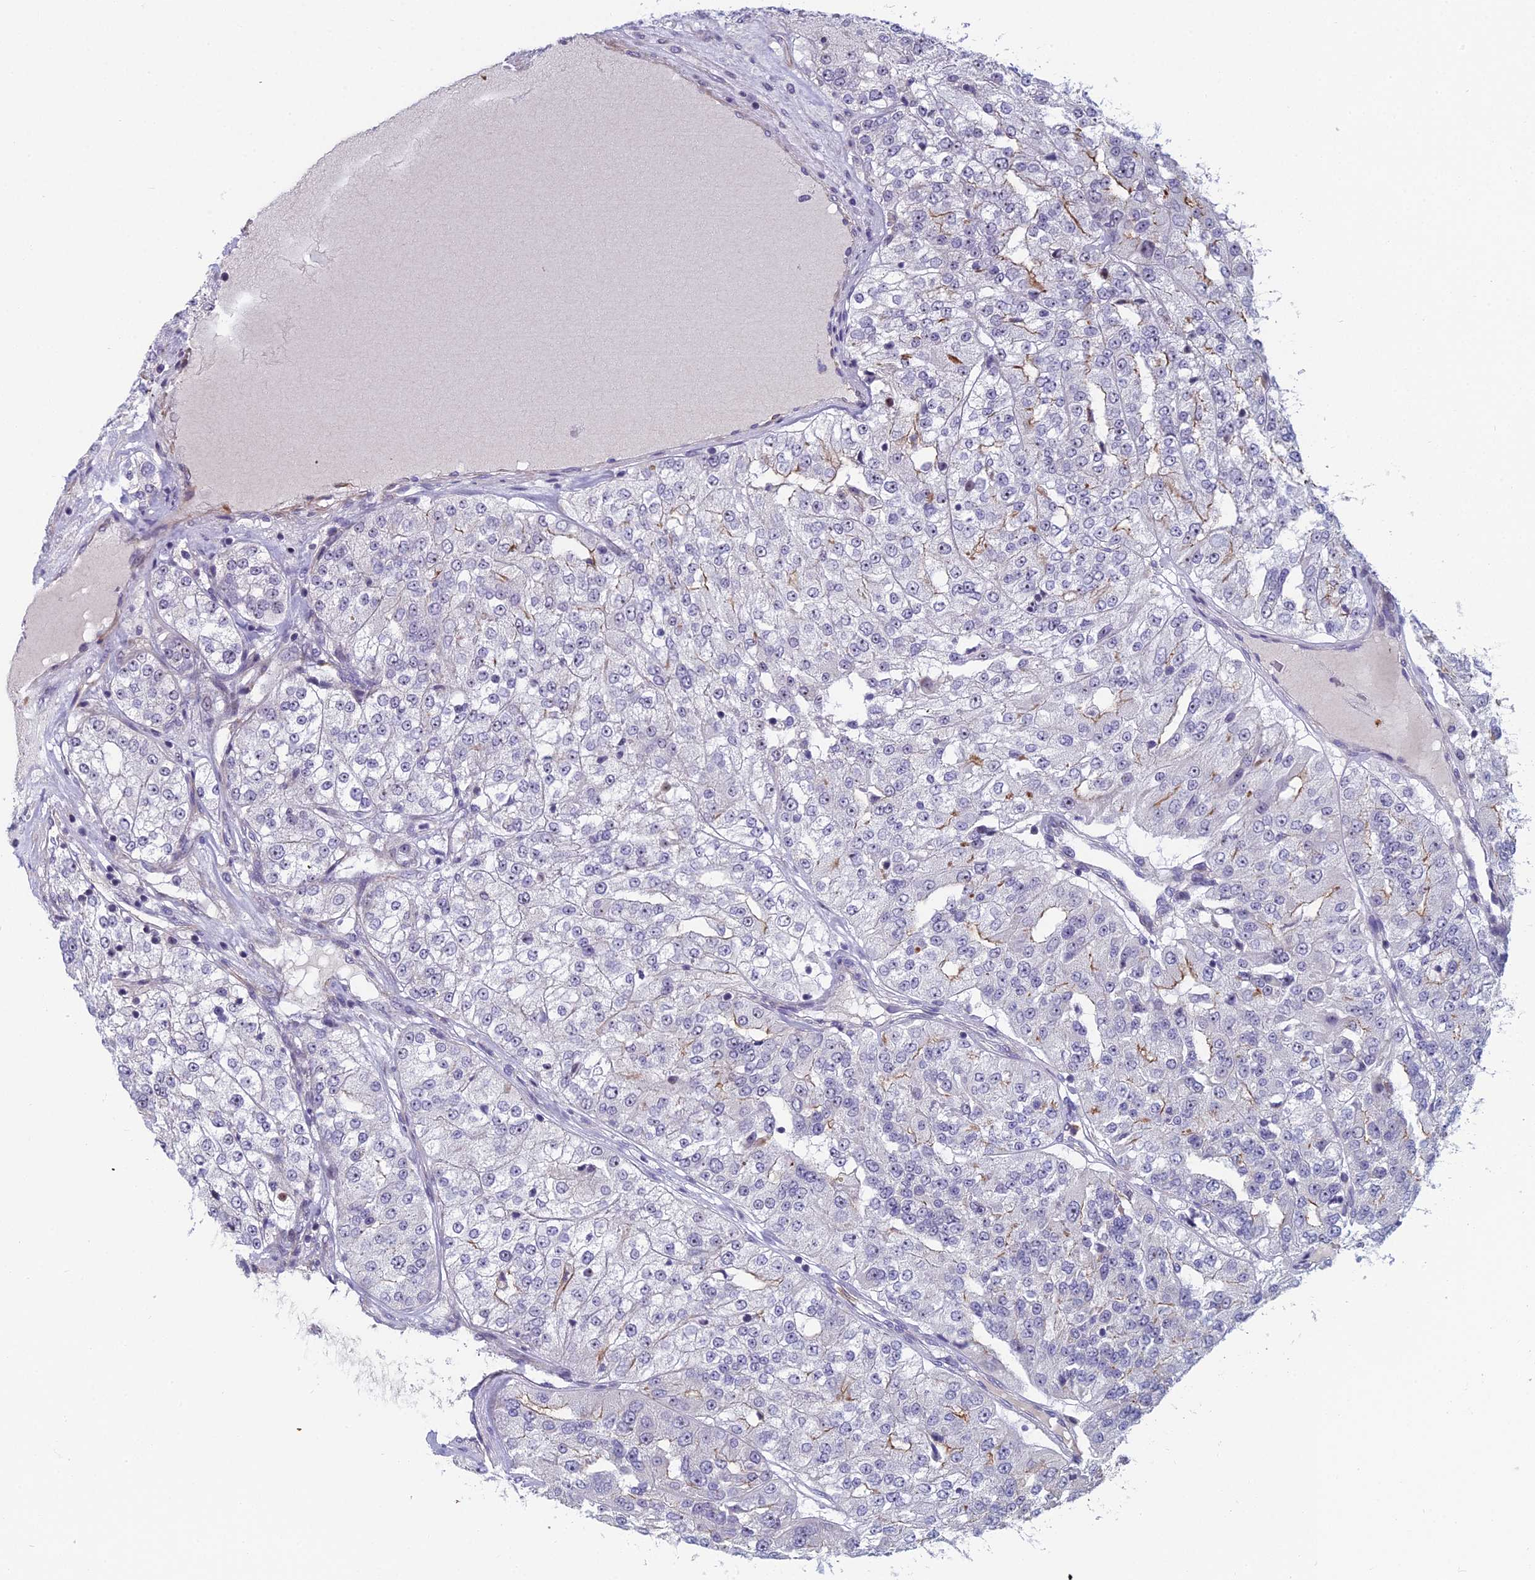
{"staining": {"intensity": "weak", "quantity": "<25%", "location": "cytoplasmic/membranous"}, "tissue": "renal cancer", "cell_type": "Tumor cells", "image_type": "cancer", "snomed": [{"axis": "morphology", "description": "Adenocarcinoma, NOS"}, {"axis": "topography", "description": "Kidney"}], "caption": "This is a photomicrograph of immunohistochemistry (IHC) staining of renal cancer, which shows no expression in tumor cells.", "gene": "NOC2L", "patient": {"sex": "female", "age": 63}}